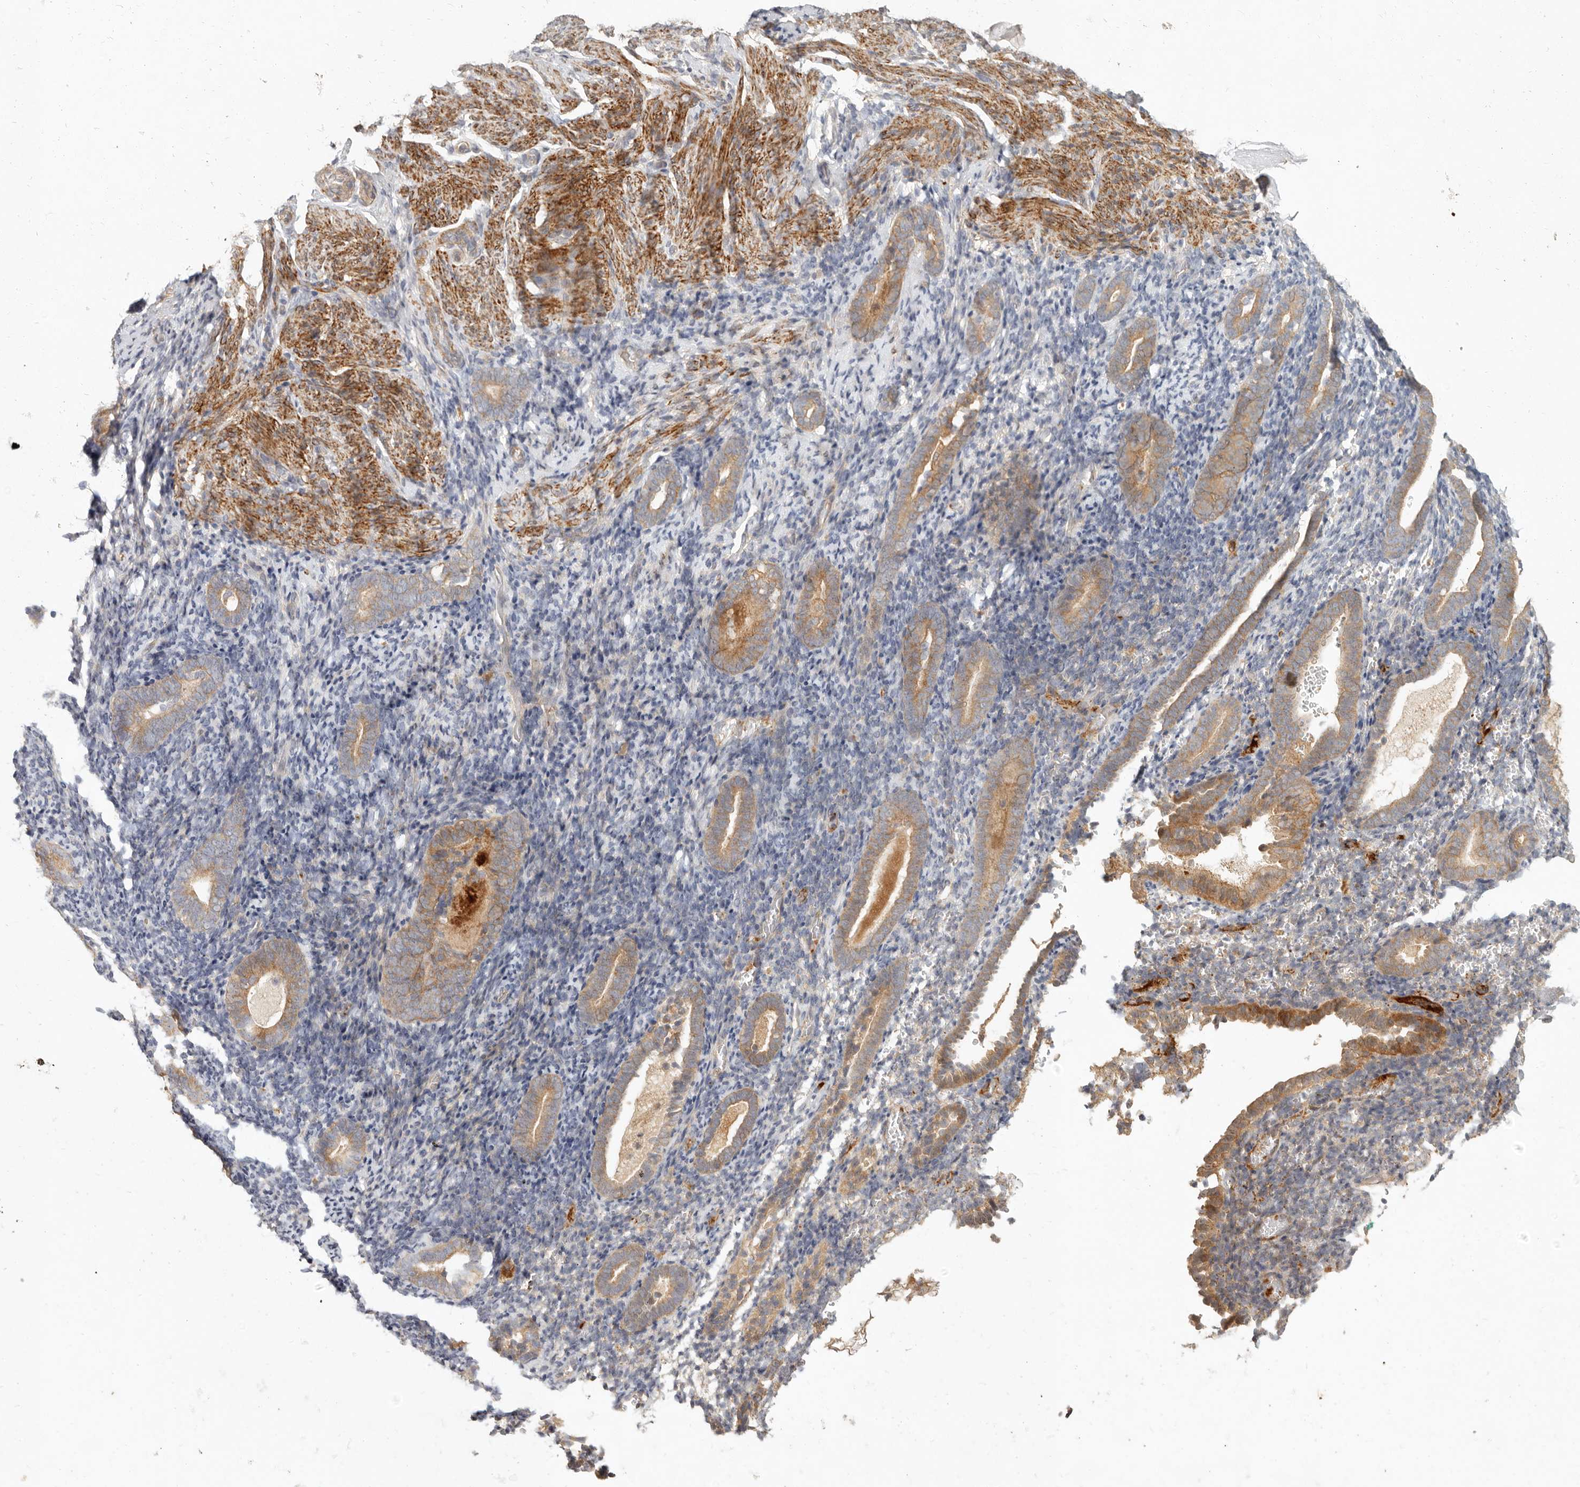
{"staining": {"intensity": "weak", "quantity": ">75%", "location": "cytoplasmic/membranous"}, "tissue": "endometrium", "cell_type": "Cells in endometrial stroma", "image_type": "normal", "snomed": [{"axis": "morphology", "description": "Normal tissue, NOS"}, {"axis": "topography", "description": "Endometrium"}], "caption": "The histopathology image displays staining of normal endometrium, revealing weak cytoplasmic/membranous protein expression (brown color) within cells in endometrial stroma. The protein of interest is stained brown, and the nuclei are stained in blue (DAB (3,3'-diaminobenzidine) IHC with brightfield microscopy, high magnification).", "gene": "VIPR1", "patient": {"sex": "female", "age": 51}}